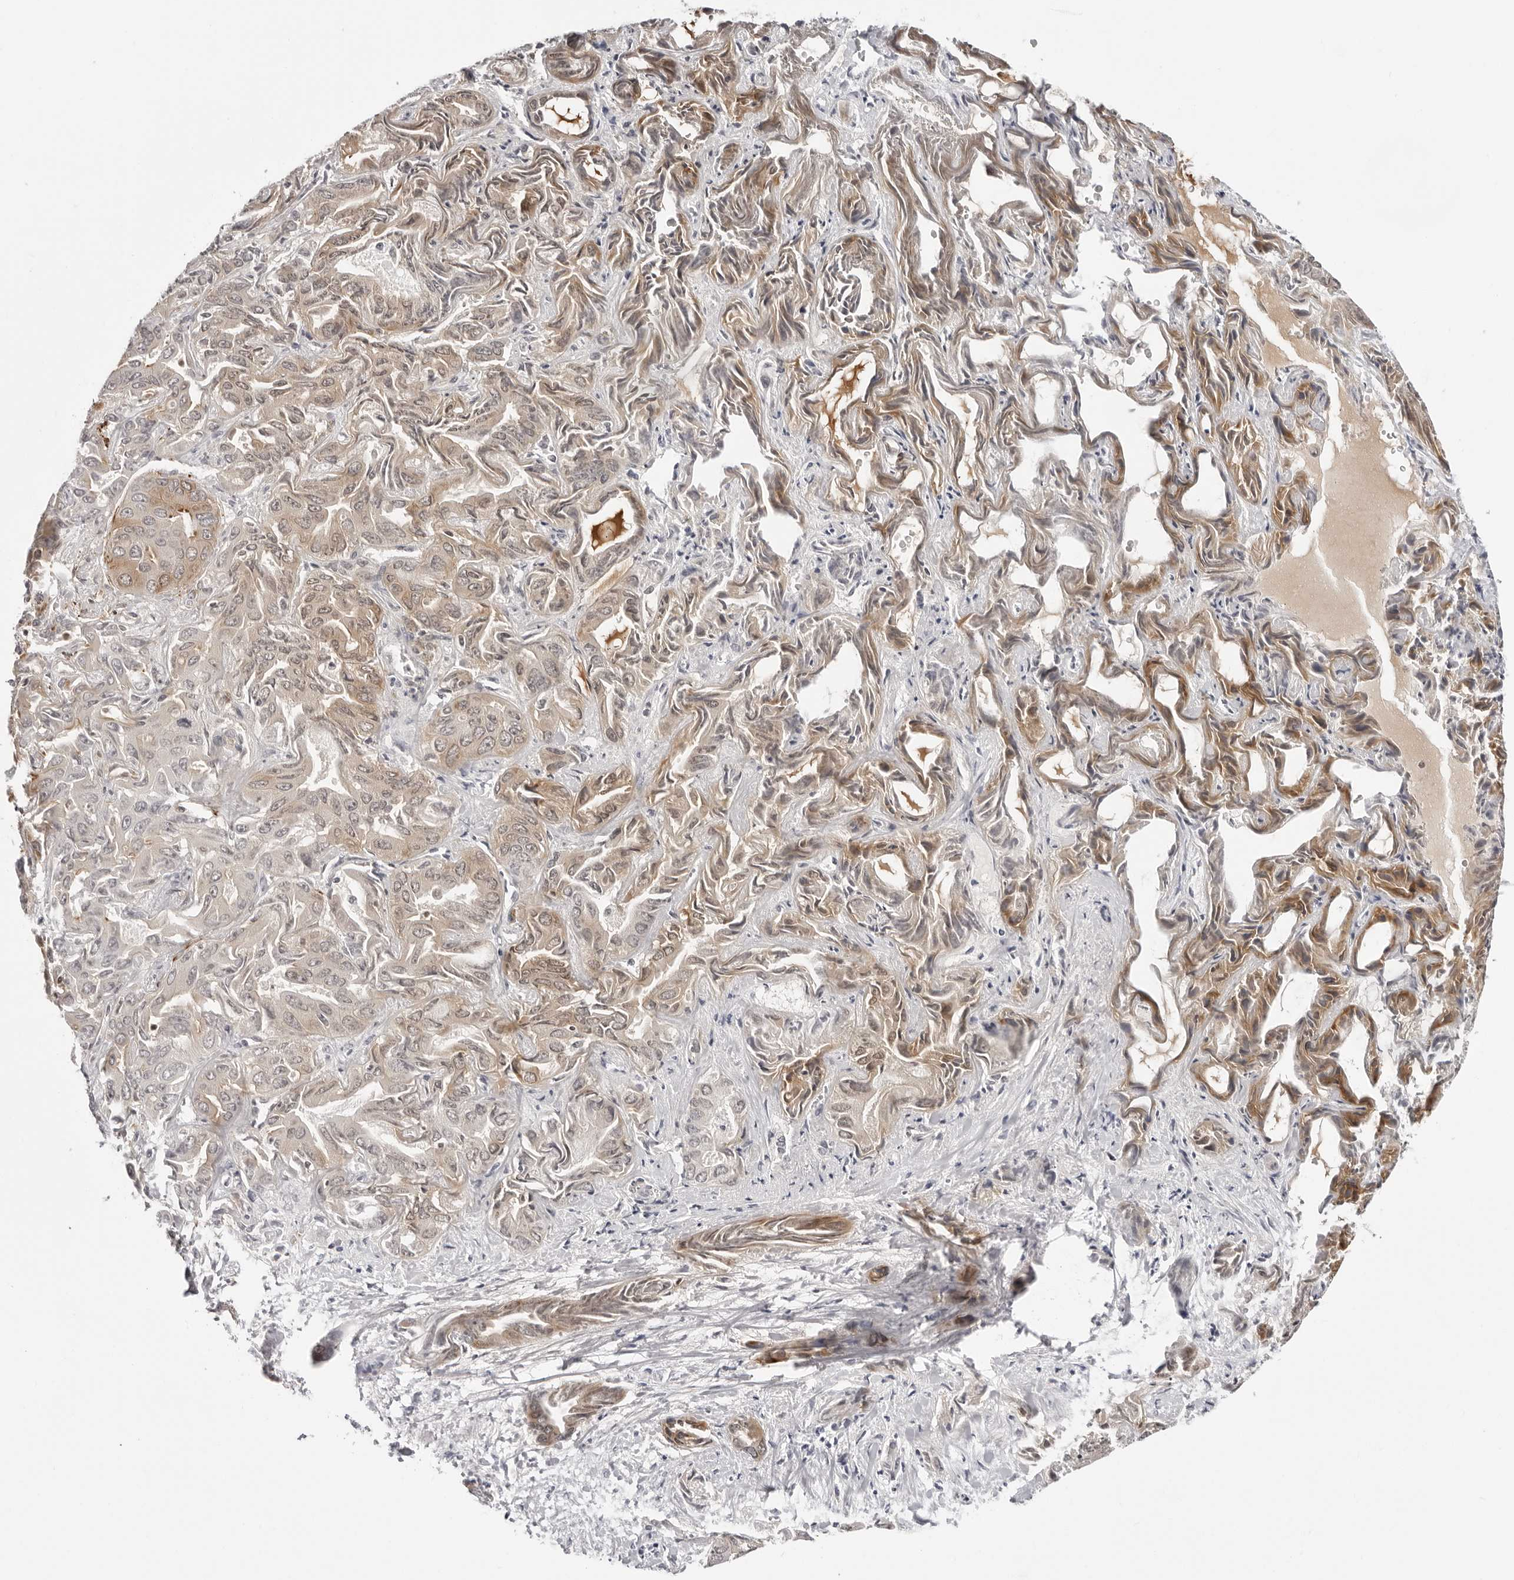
{"staining": {"intensity": "moderate", "quantity": "25%-75%", "location": "cytoplasmic/membranous"}, "tissue": "liver cancer", "cell_type": "Tumor cells", "image_type": "cancer", "snomed": [{"axis": "morphology", "description": "Cholangiocarcinoma"}, {"axis": "topography", "description": "Liver"}], "caption": "Liver cancer tissue reveals moderate cytoplasmic/membranous positivity in approximately 25%-75% of tumor cells", "gene": "UNK", "patient": {"sex": "female", "age": 52}}